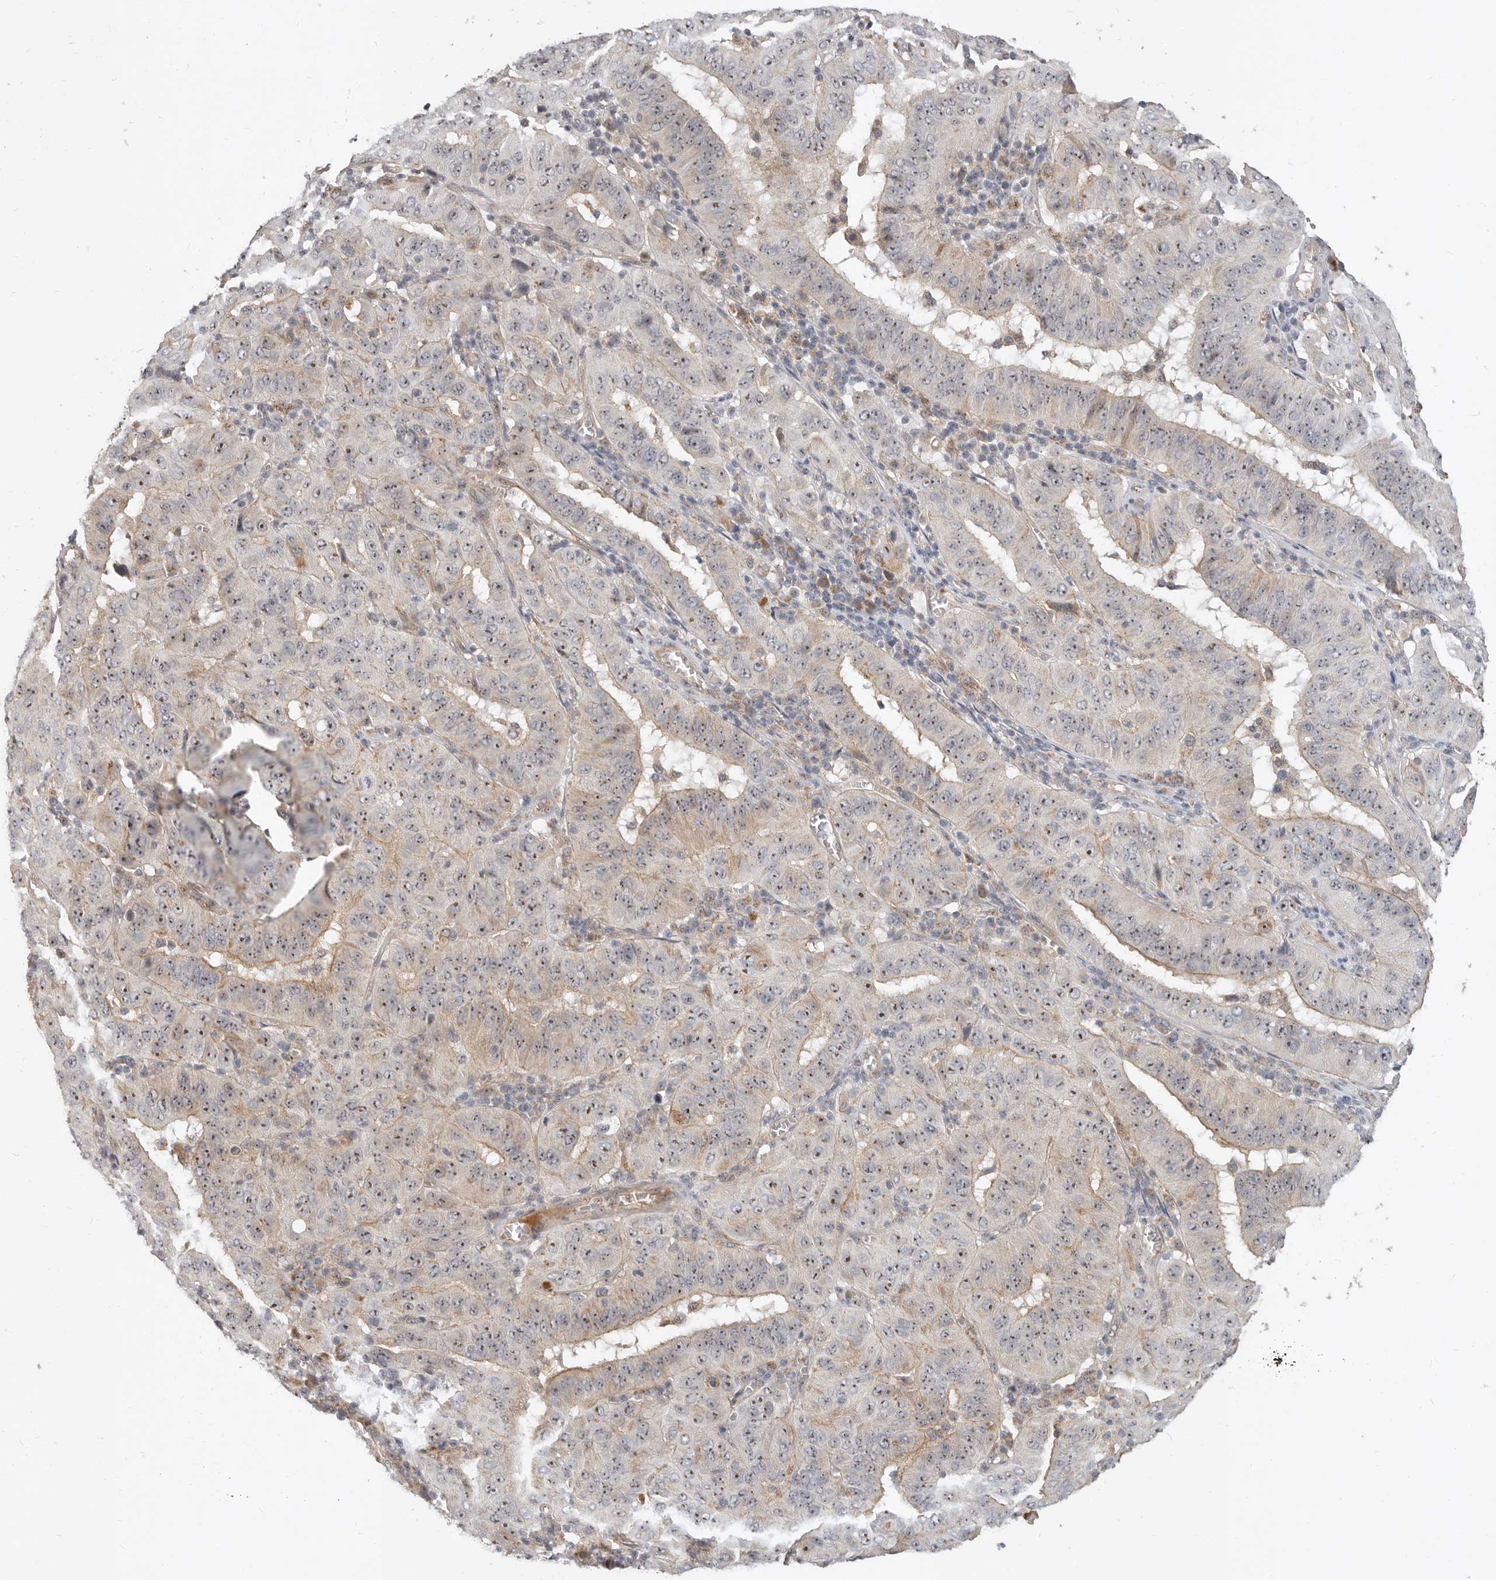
{"staining": {"intensity": "weak", "quantity": "25%-75%", "location": "nuclear"}, "tissue": "pancreatic cancer", "cell_type": "Tumor cells", "image_type": "cancer", "snomed": [{"axis": "morphology", "description": "Adenocarcinoma, NOS"}, {"axis": "topography", "description": "Pancreas"}], "caption": "A histopathology image of human adenocarcinoma (pancreatic) stained for a protein shows weak nuclear brown staining in tumor cells. (DAB (3,3'-diaminobenzidine) IHC, brown staining for protein, blue staining for nuclei).", "gene": "MICALL2", "patient": {"sex": "male", "age": 63}}